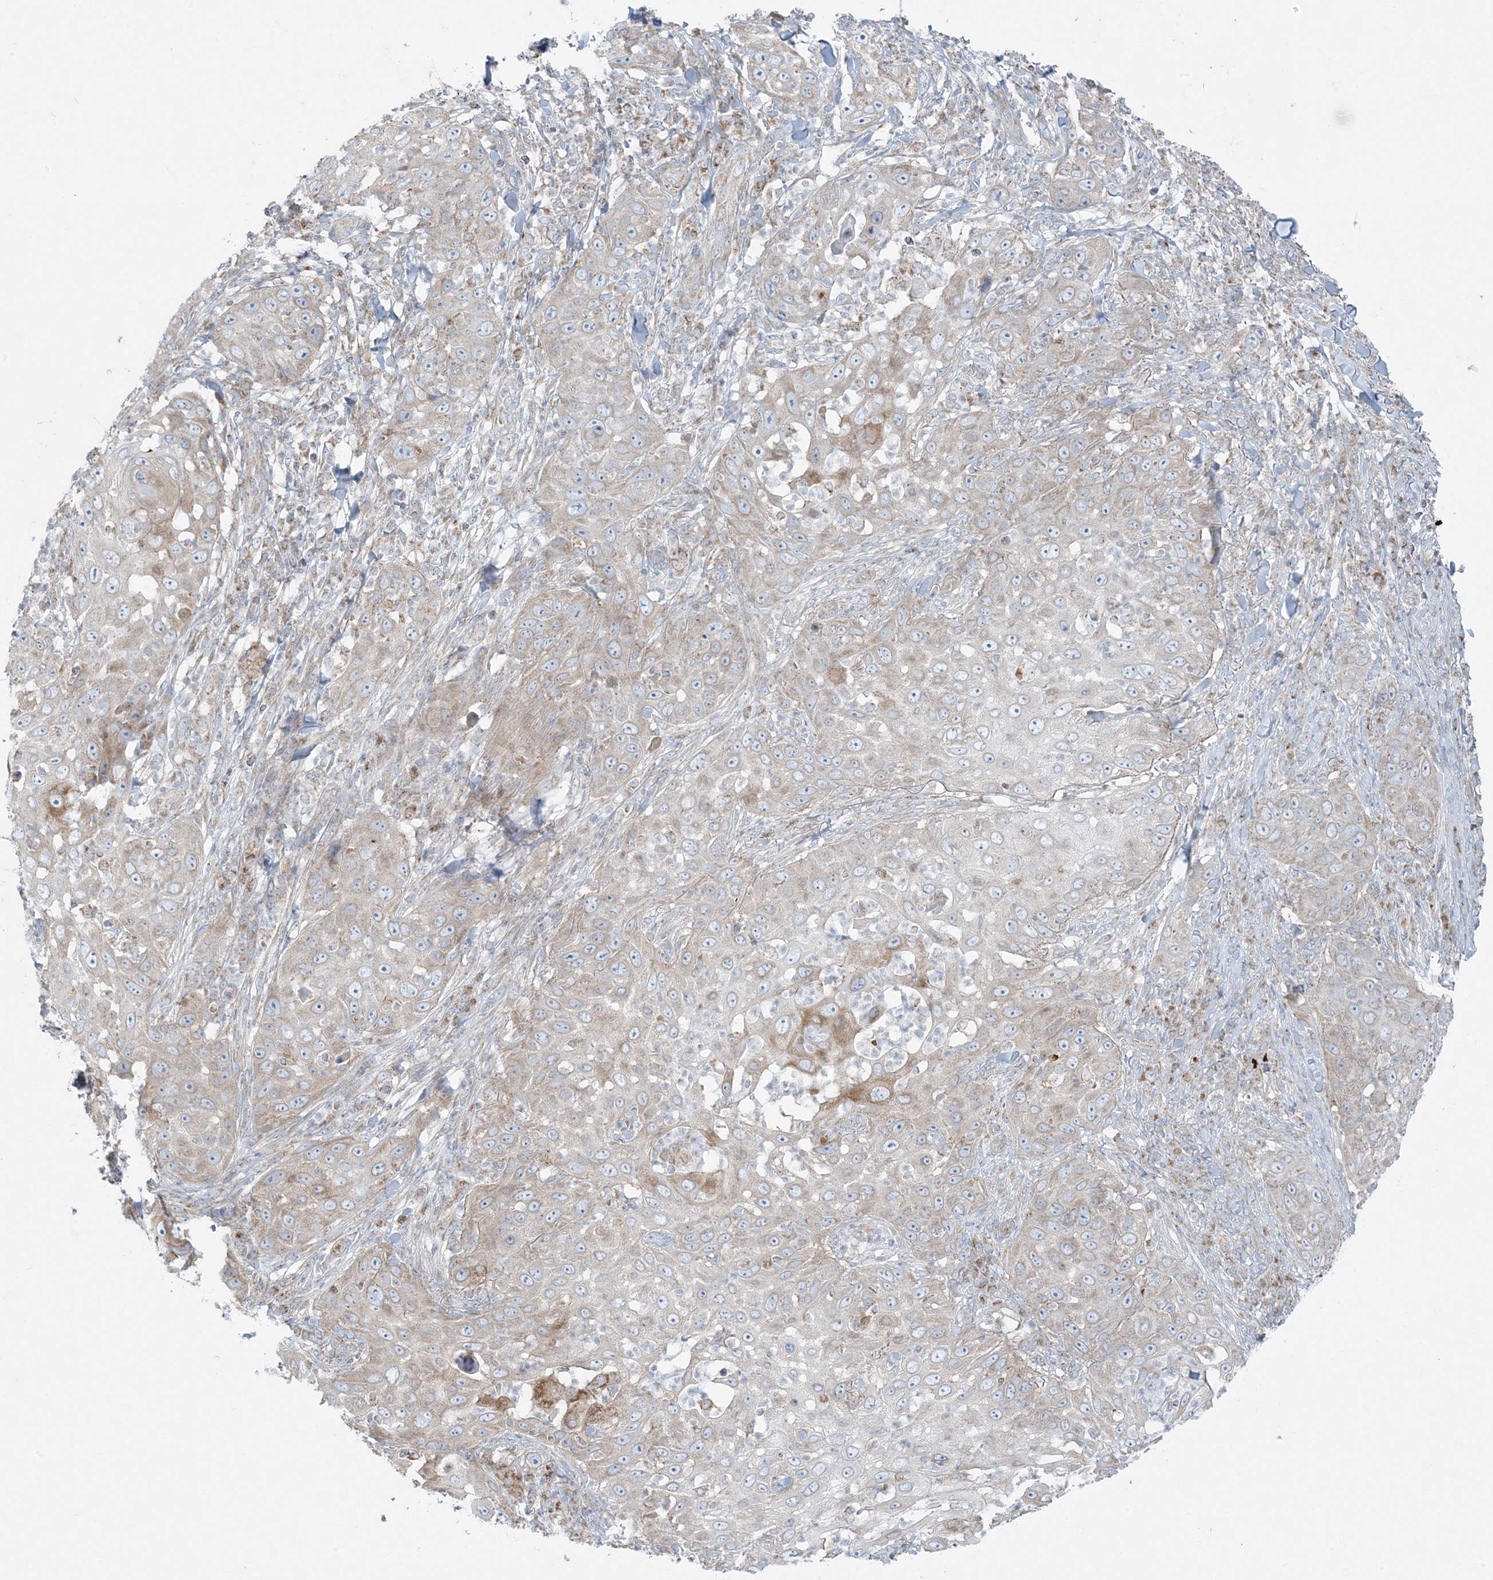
{"staining": {"intensity": "moderate", "quantity": "<25%", "location": "cytoplasmic/membranous"}, "tissue": "skin cancer", "cell_type": "Tumor cells", "image_type": "cancer", "snomed": [{"axis": "morphology", "description": "Squamous cell carcinoma, NOS"}, {"axis": "topography", "description": "Skin"}], "caption": "DAB immunohistochemical staining of skin cancer (squamous cell carcinoma) displays moderate cytoplasmic/membranous protein expression in approximately <25% of tumor cells.", "gene": "PIK3R4", "patient": {"sex": "female", "age": 44}}